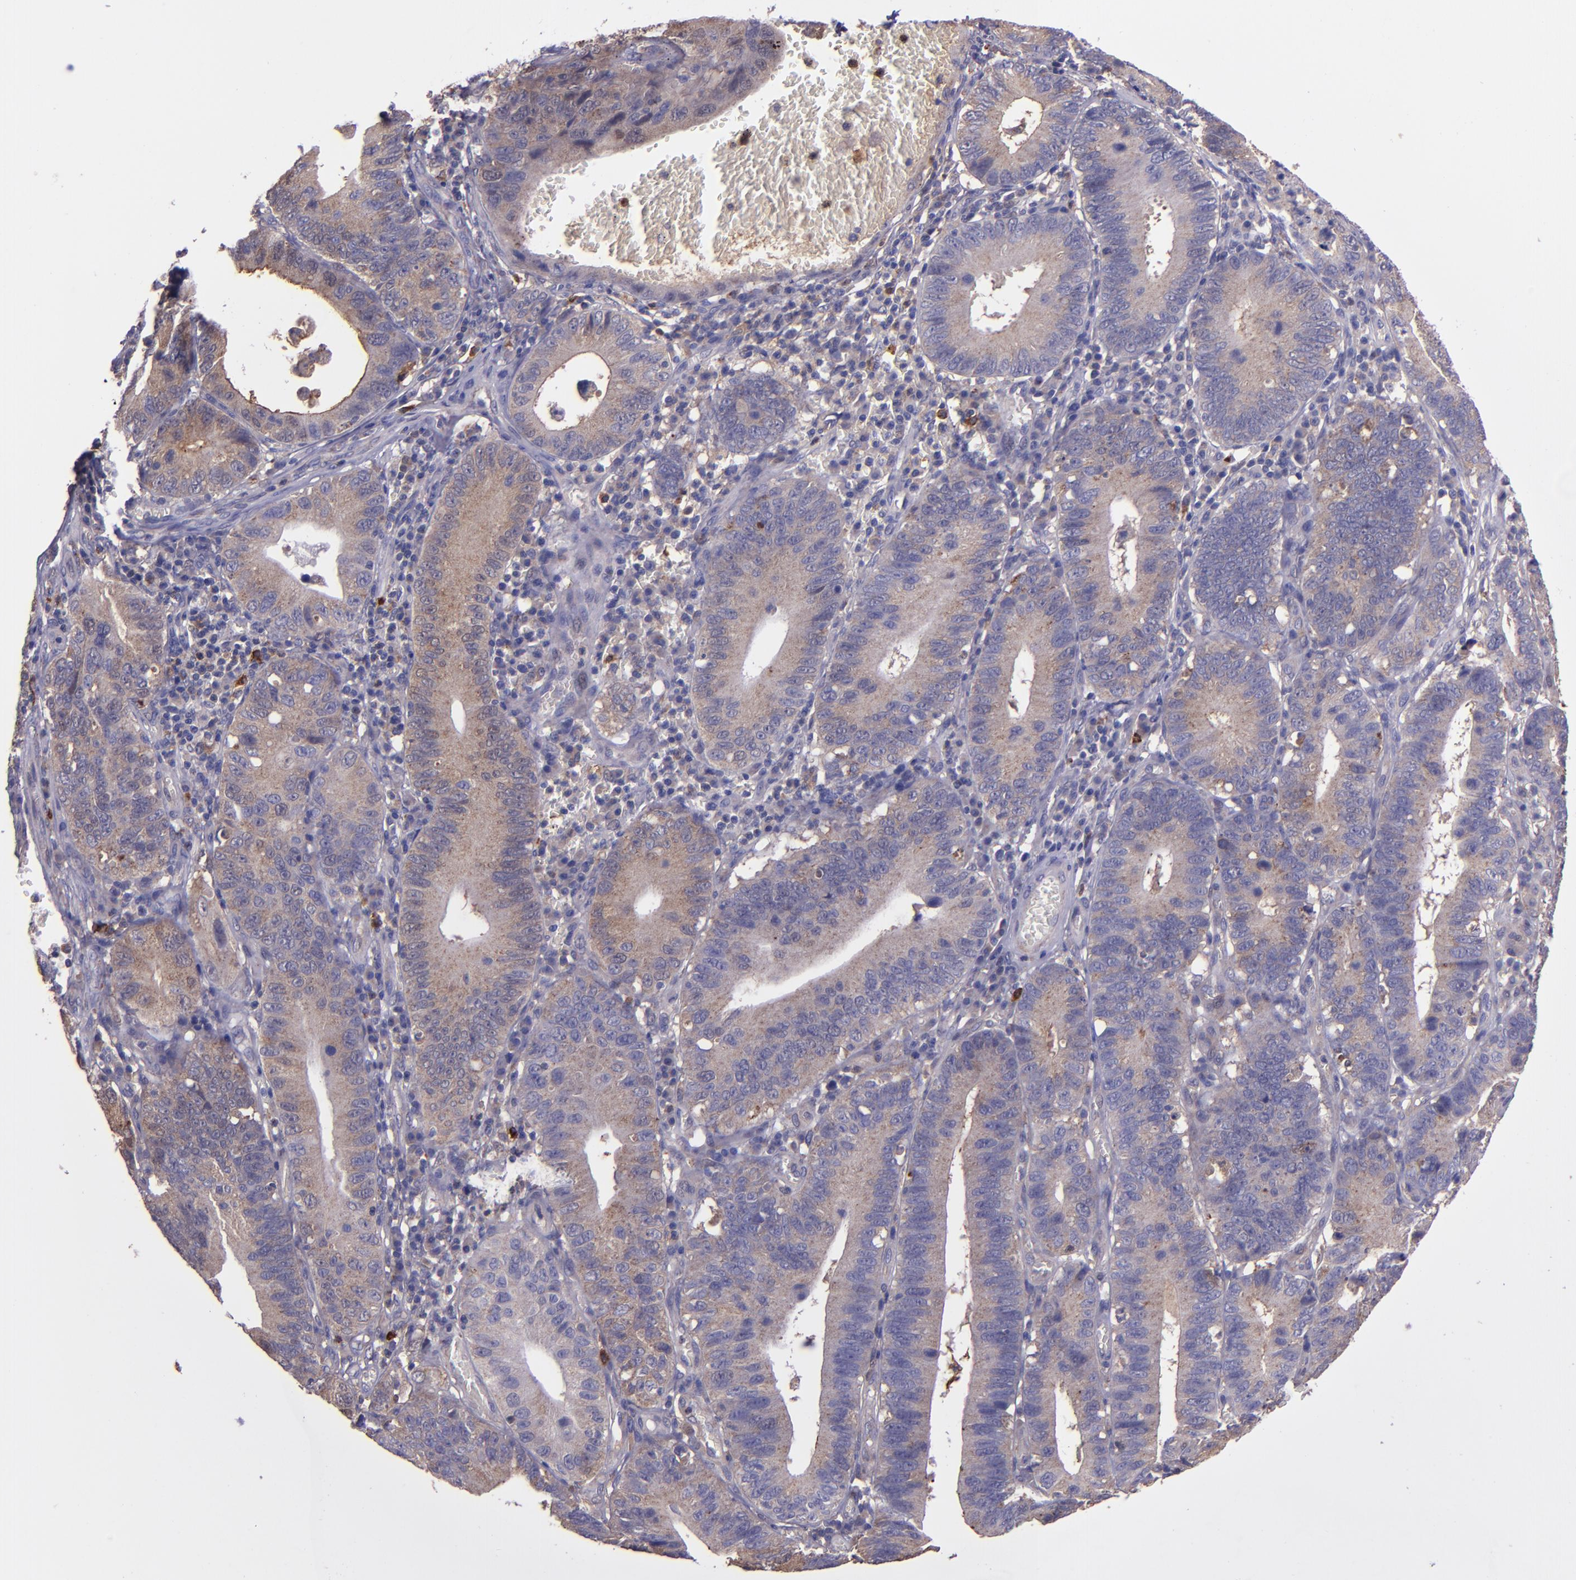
{"staining": {"intensity": "weak", "quantity": ">75%", "location": "cytoplasmic/membranous"}, "tissue": "stomach cancer", "cell_type": "Tumor cells", "image_type": "cancer", "snomed": [{"axis": "morphology", "description": "Adenocarcinoma, NOS"}, {"axis": "topography", "description": "Stomach"}, {"axis": "topography", "description": "Gastric cardia"}], "caption": "Protein staining of stomach cancer tissue shows weak cytoplasmic/membranous expression in approximately >75% of tumor cells.", "gene": "WASHC1", "patient": {"sex": "male", "age": 59}}